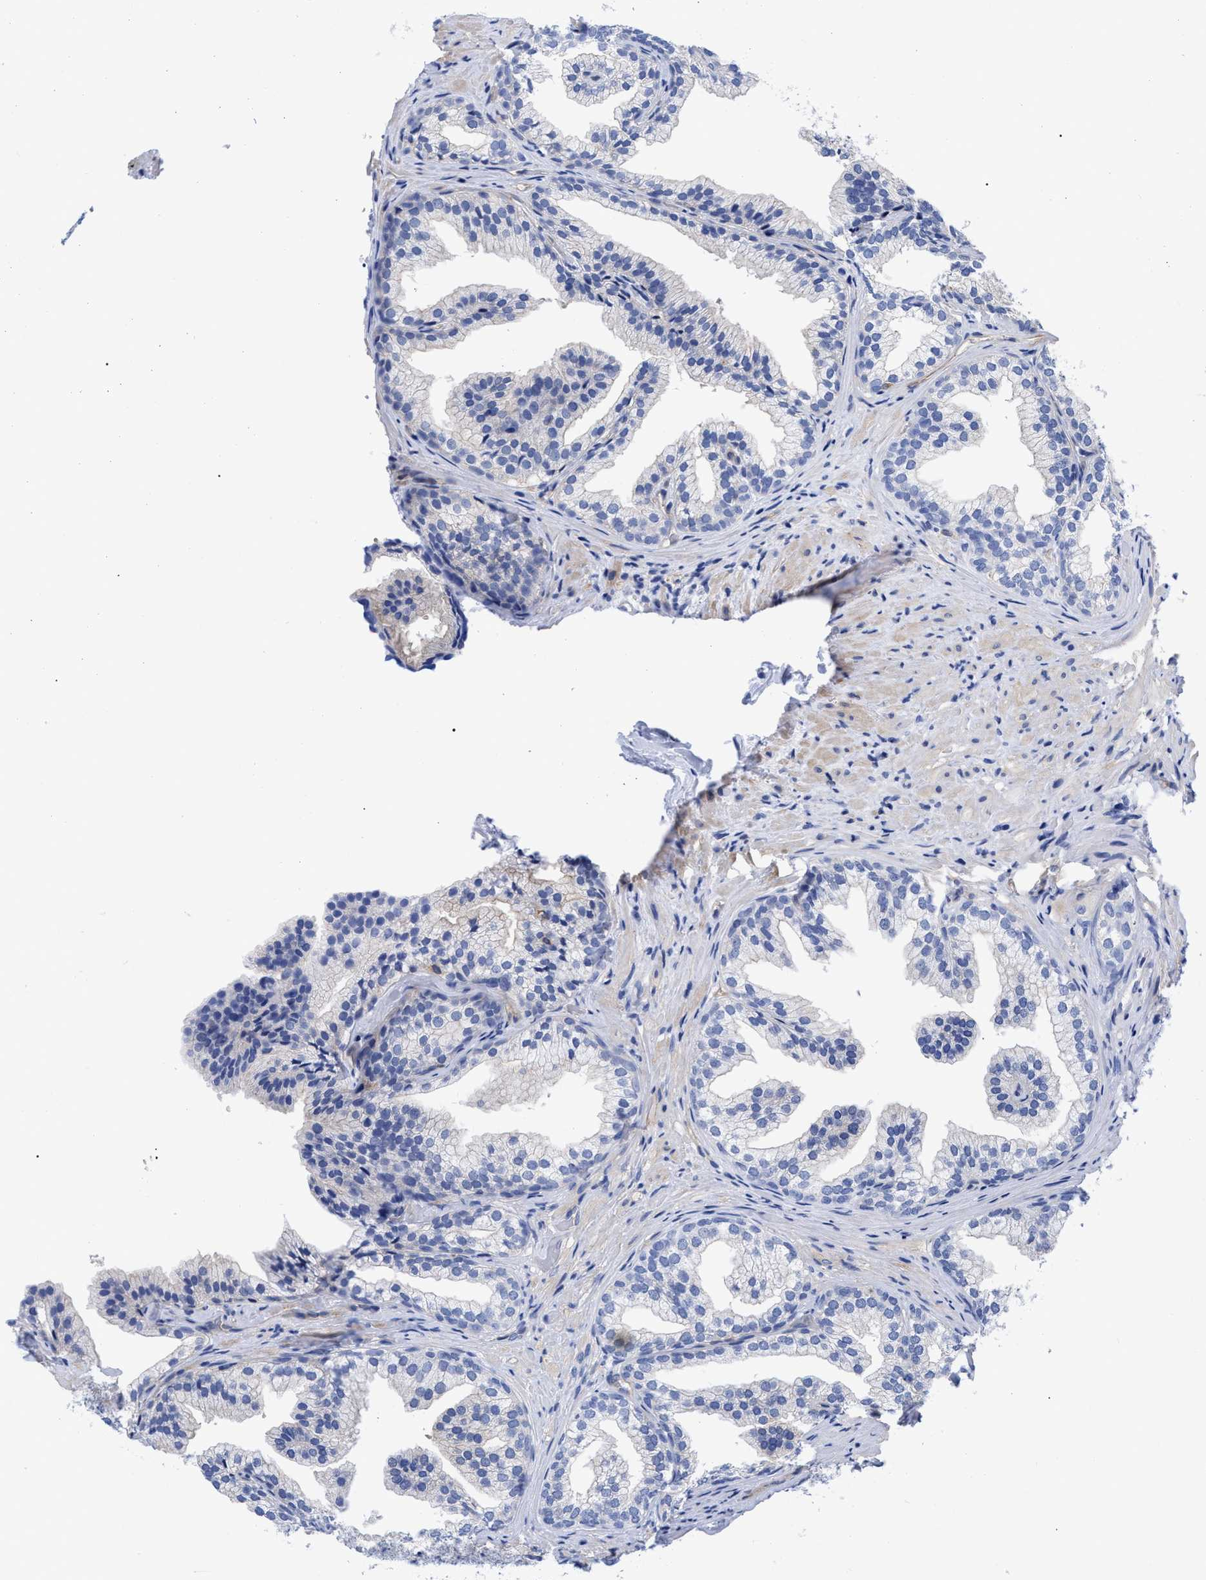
{"staining": {"intensity": "negative", "quantity": "none", "location": "none"}, "tissue": "prostate", "cell_type": "Glandular cells", "image_type": "normal", "snomed": [{"axis": "morphology", "description": "Normal tissue, NOS"}, {"axis": "topography", "description": "Prostate"}], "caption": "High magnification brightfield microscopy of benign prostate stained with DAB (brown) and counterstained with hematoxylin (blue): glandular cells show no significant staining. (Brightfield microscopy of DAB immunohistochemistry (IHC) at high magnification).", "gene": "IRAG2", "patient": {"sex": "male", "age": 76}}